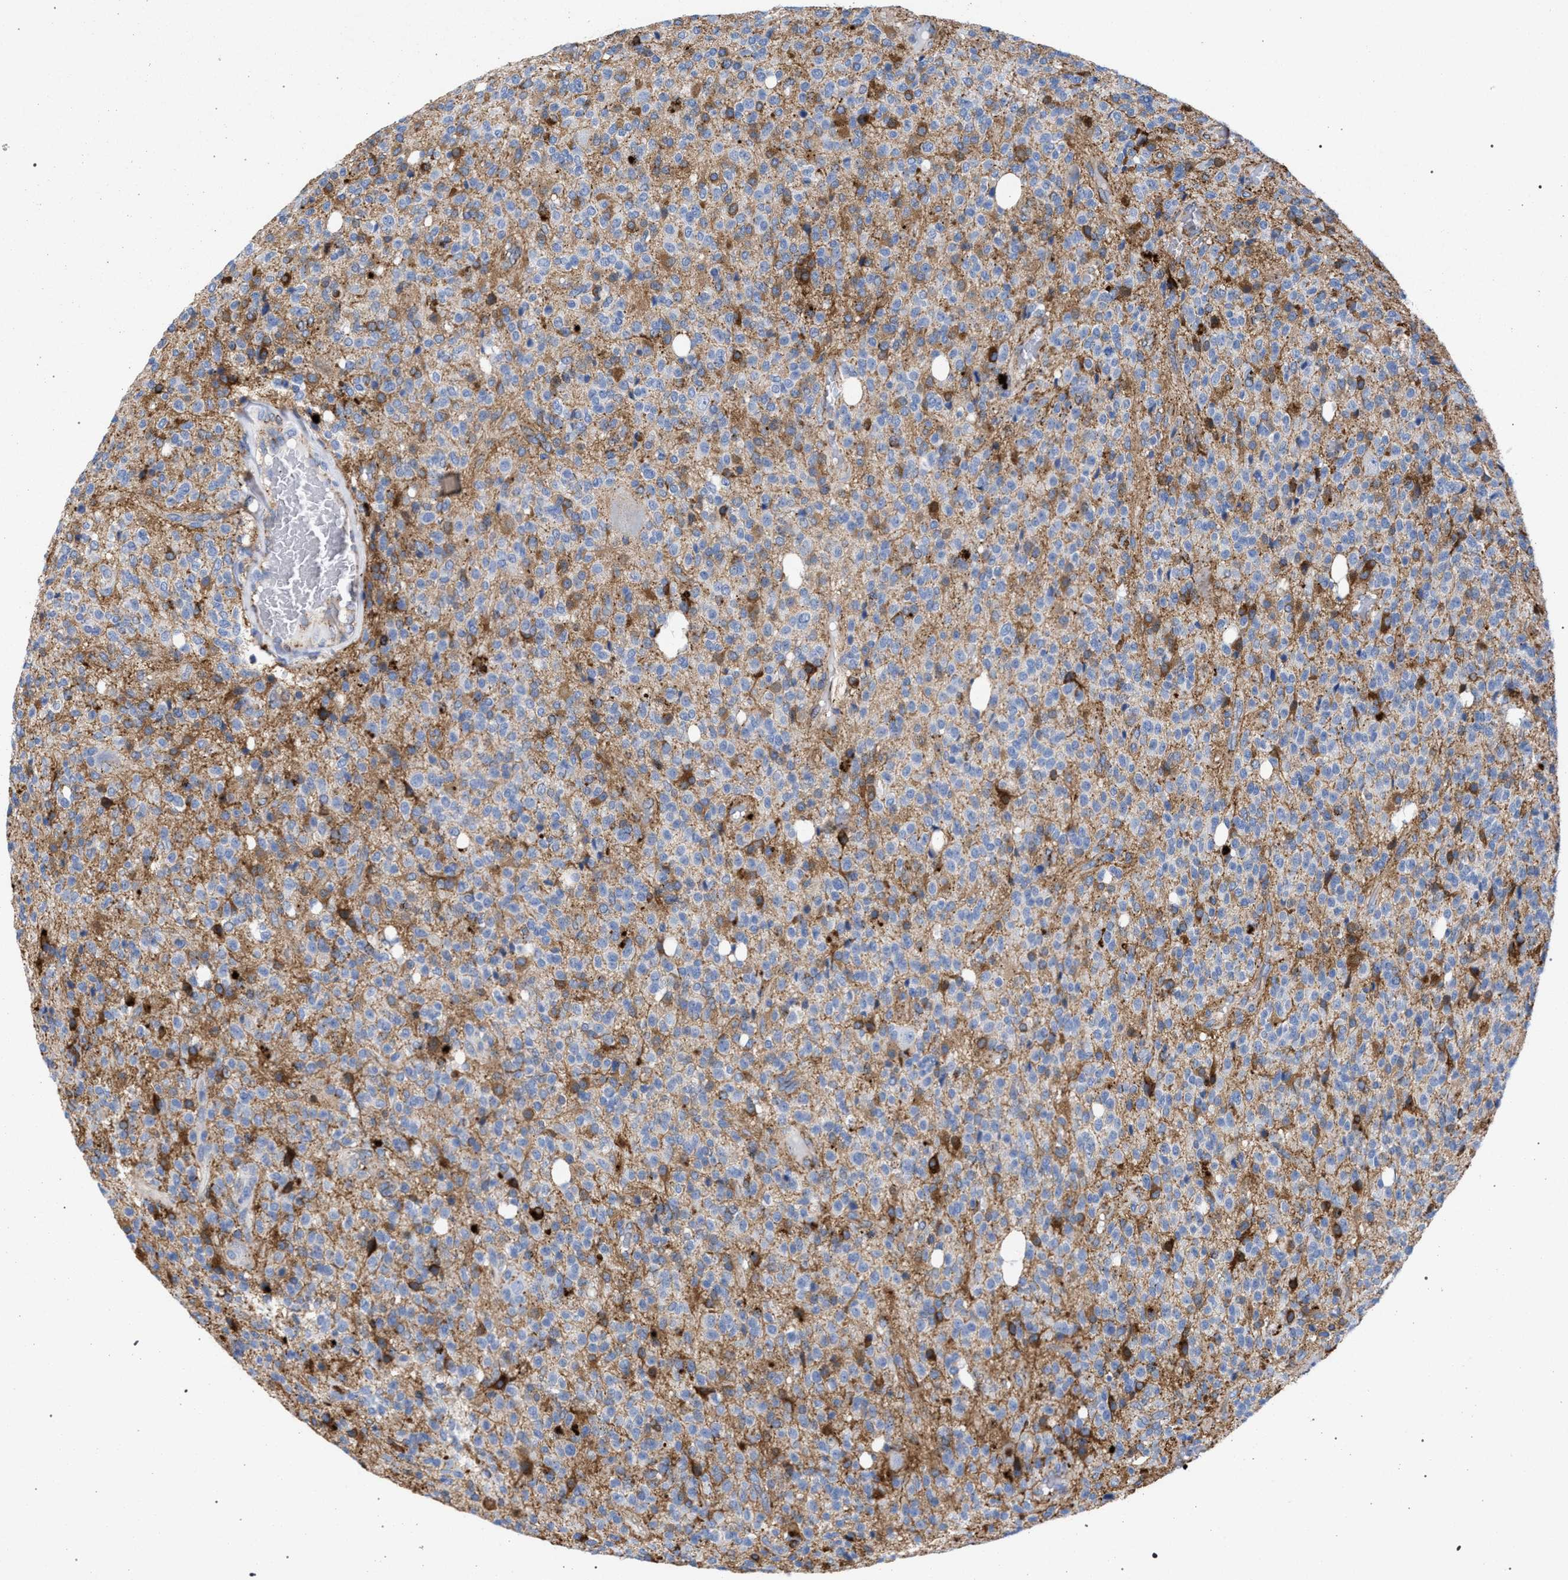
{"staining": {"intensity": "moderate", "quantity": "25%-75%", "location": "cytoplasmic/membranous"}, "tissue": "glioma", "cell_type": "Tumor cells", "image_type": "cancer", "snomed": [{"axis": "morphology", "description": "Glioma, malignant, High grade"}, {"axis": "topography", "description": "Brain"}], "caption": "This is a histology image of immunohistochemistry (IHC) staining of glioma, which shows moderate positivity in the cytoplasmic/membranous of tumor cells.", "gene": "ACADS", "patient": {"sex": "male", "age": 34}}